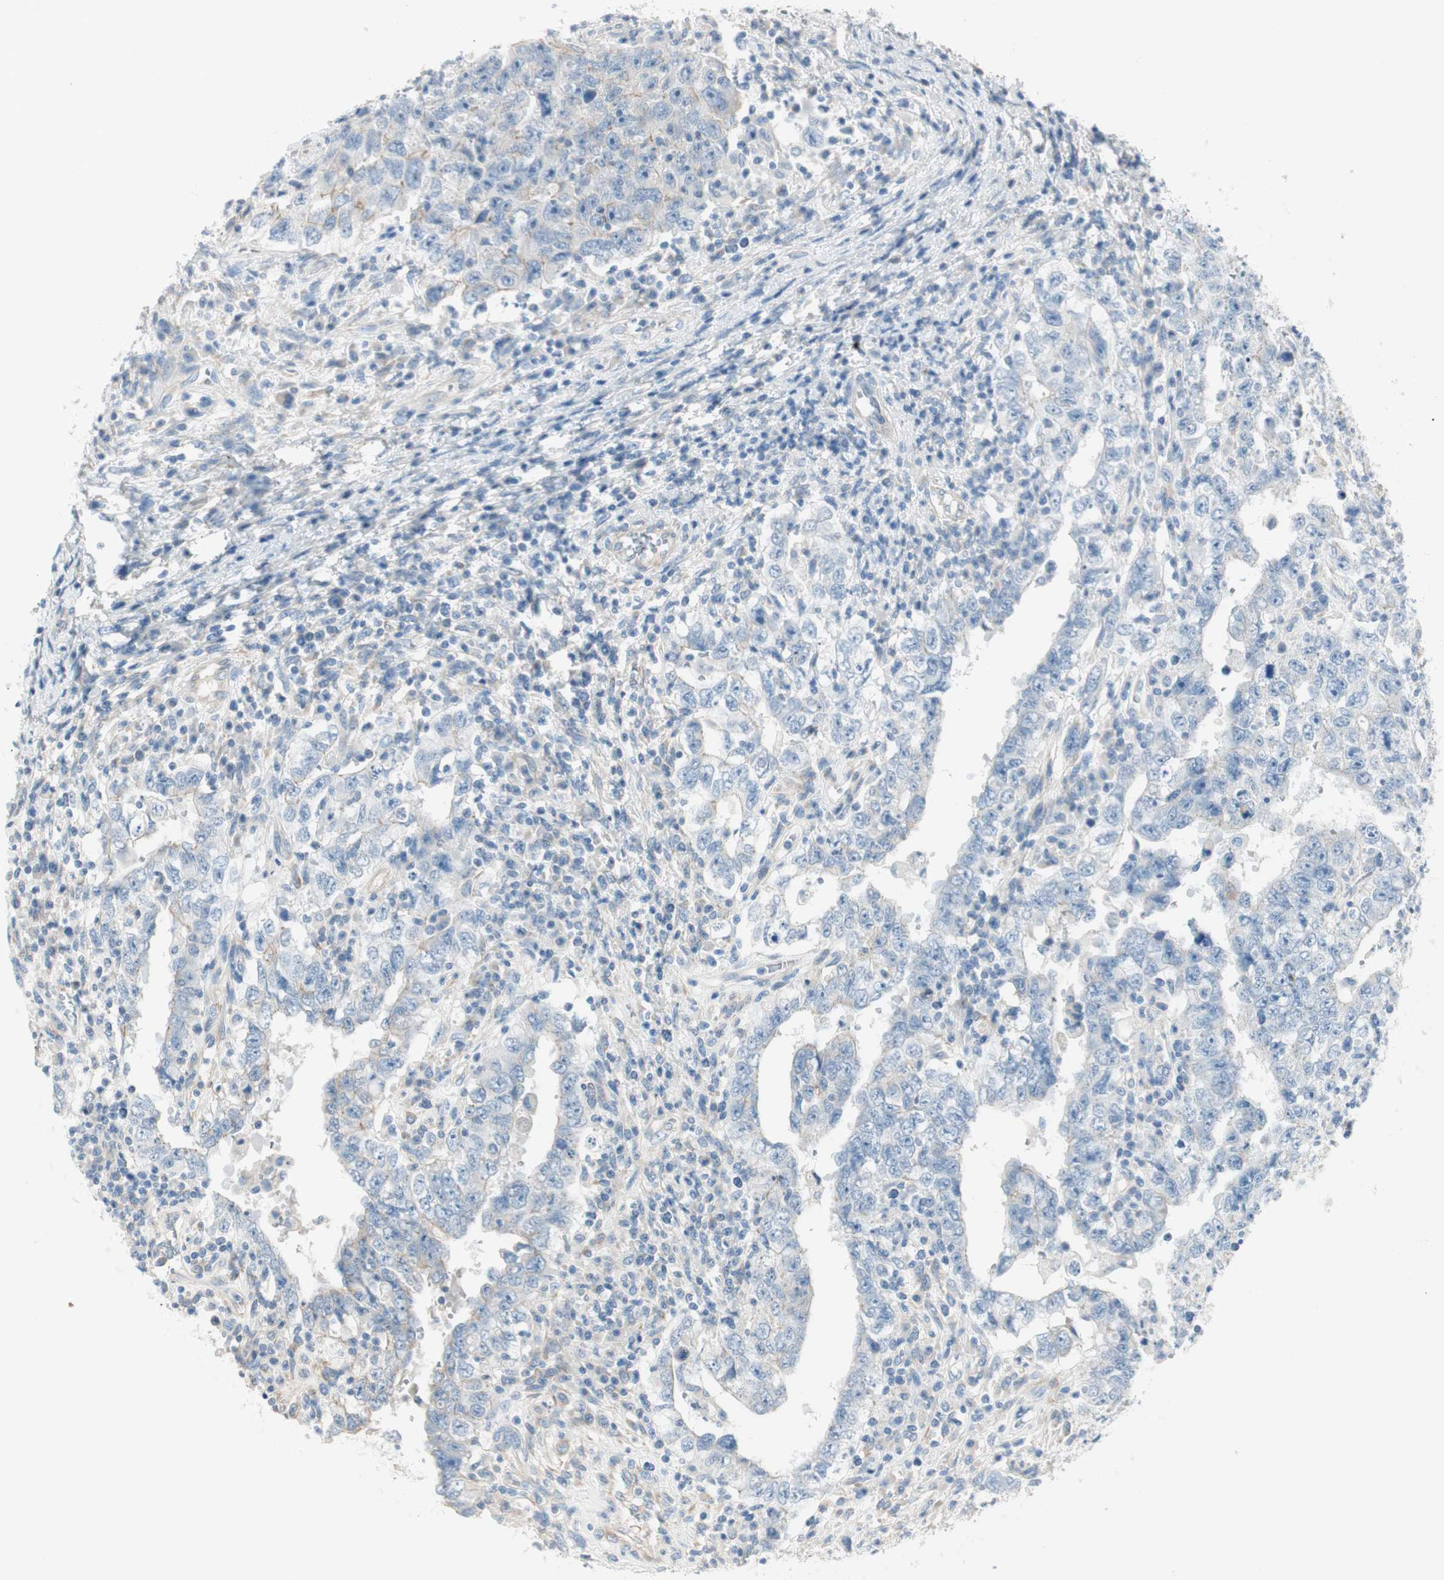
{"staining": {"intensity": "negative", "quantity": "none", "location": "none"}, "tissue": "testis cancer", "cell_type": "Tumor cells", "image_type": "cancer", "snomed": [{"axis": "morphology", "description": "Carcinoma, Embryonal, NOS"}, {"axis": "topography", "description": "Testis"}], "caption": "High magnification brightfield microscopy of testis cancer stained with DAB (brown) and counterstained with hematoxylin (blue): tumor cells show no significant staining.", "gene": "CDK3", "patient": {"sex": "male", "age": 26}}